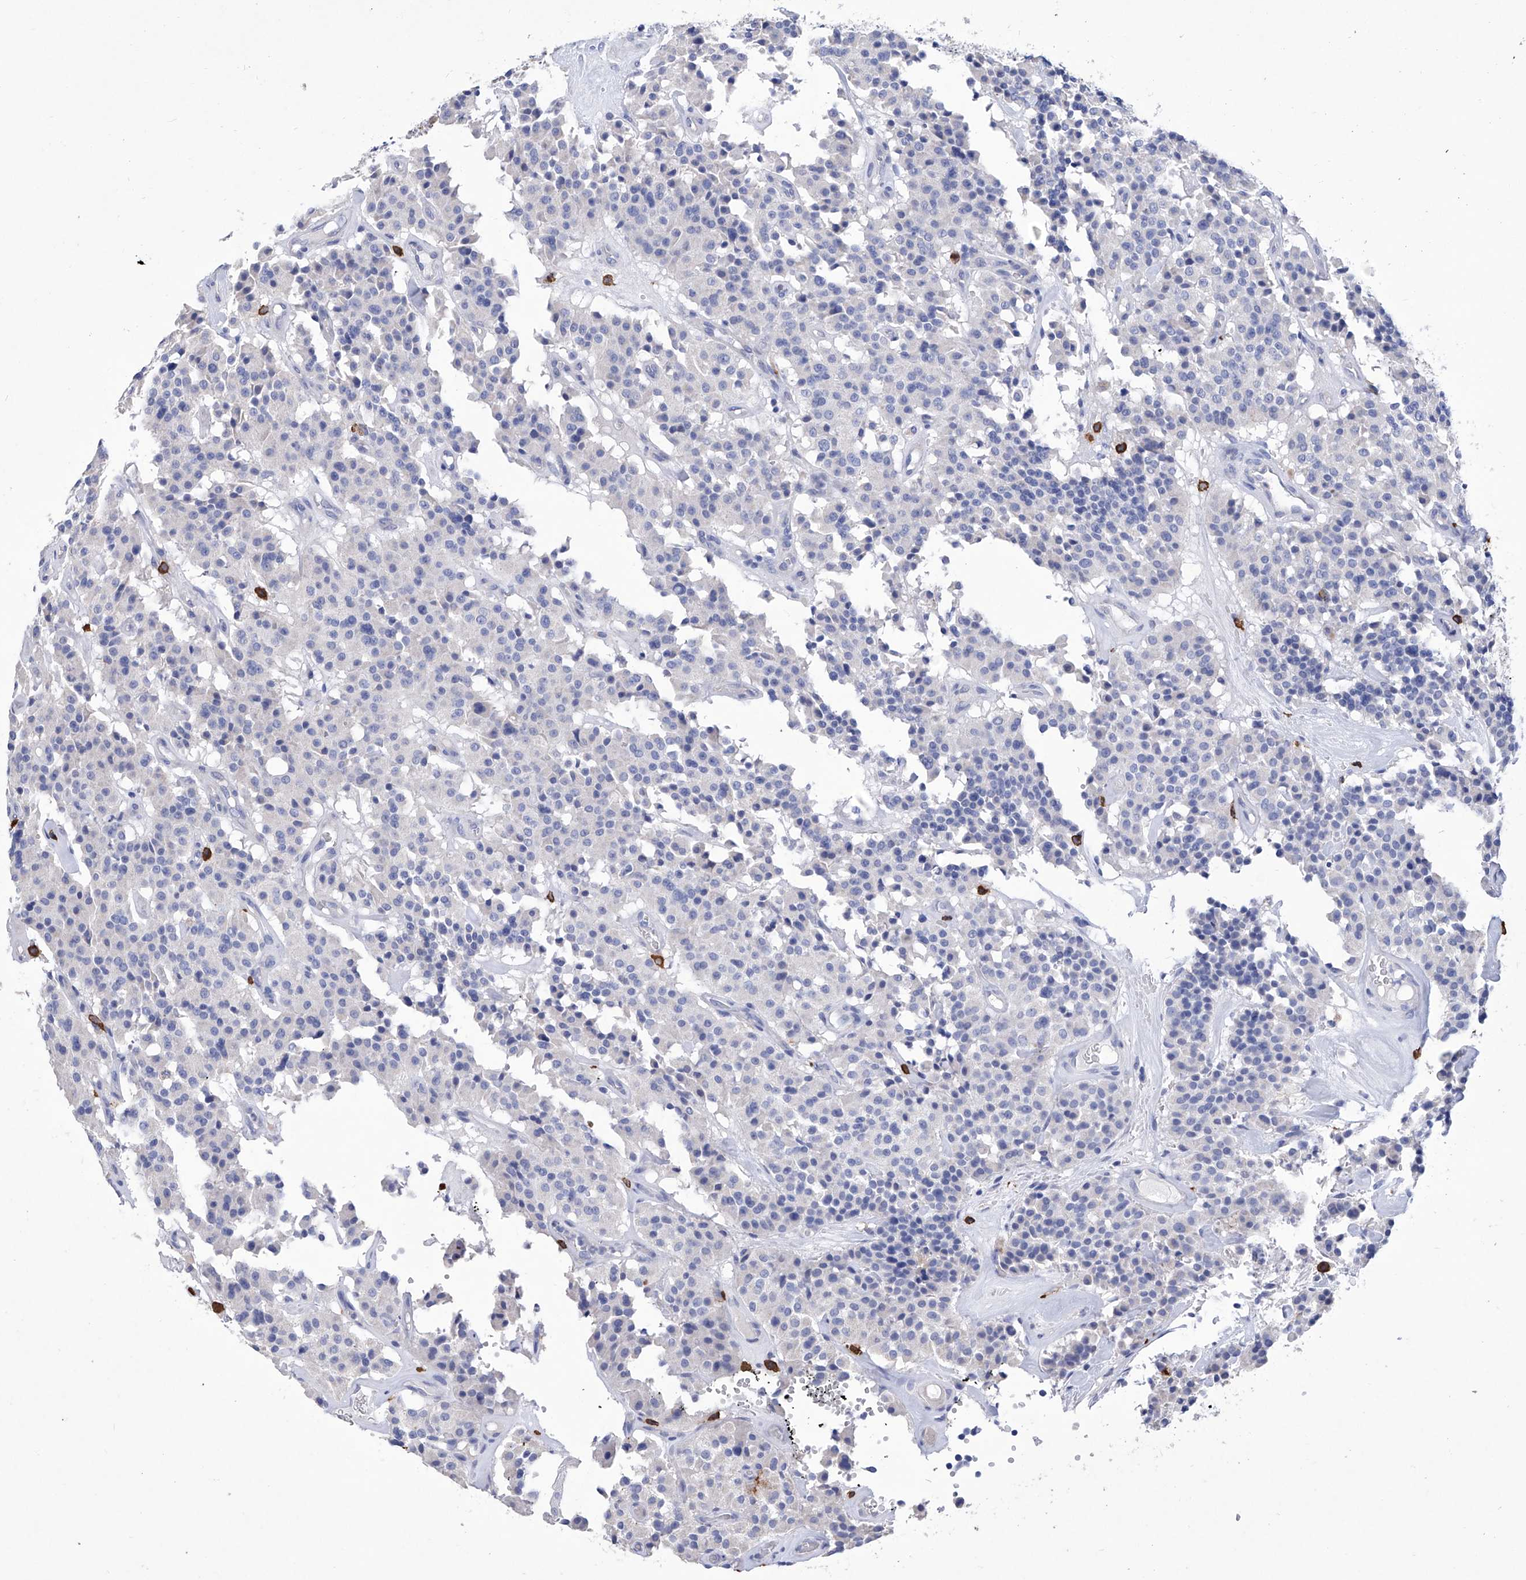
{"staining": {"intensity": "negative", "quantity": "none", "location": "none"}, "tissue": "carcinoid", "cell_type": "Tumor cells", "image_type": "cancer", "snomed": [{"axis": "morphology", "description": "Carcinoid, malignant, NOS"}, {"axis": "topography", "description": "Lung"}], "caption": "Tumor cells are negative for protein expression in human carcinoid.", "gene": "IFNL2", "patient": {"sex": "male", "age": 30}}